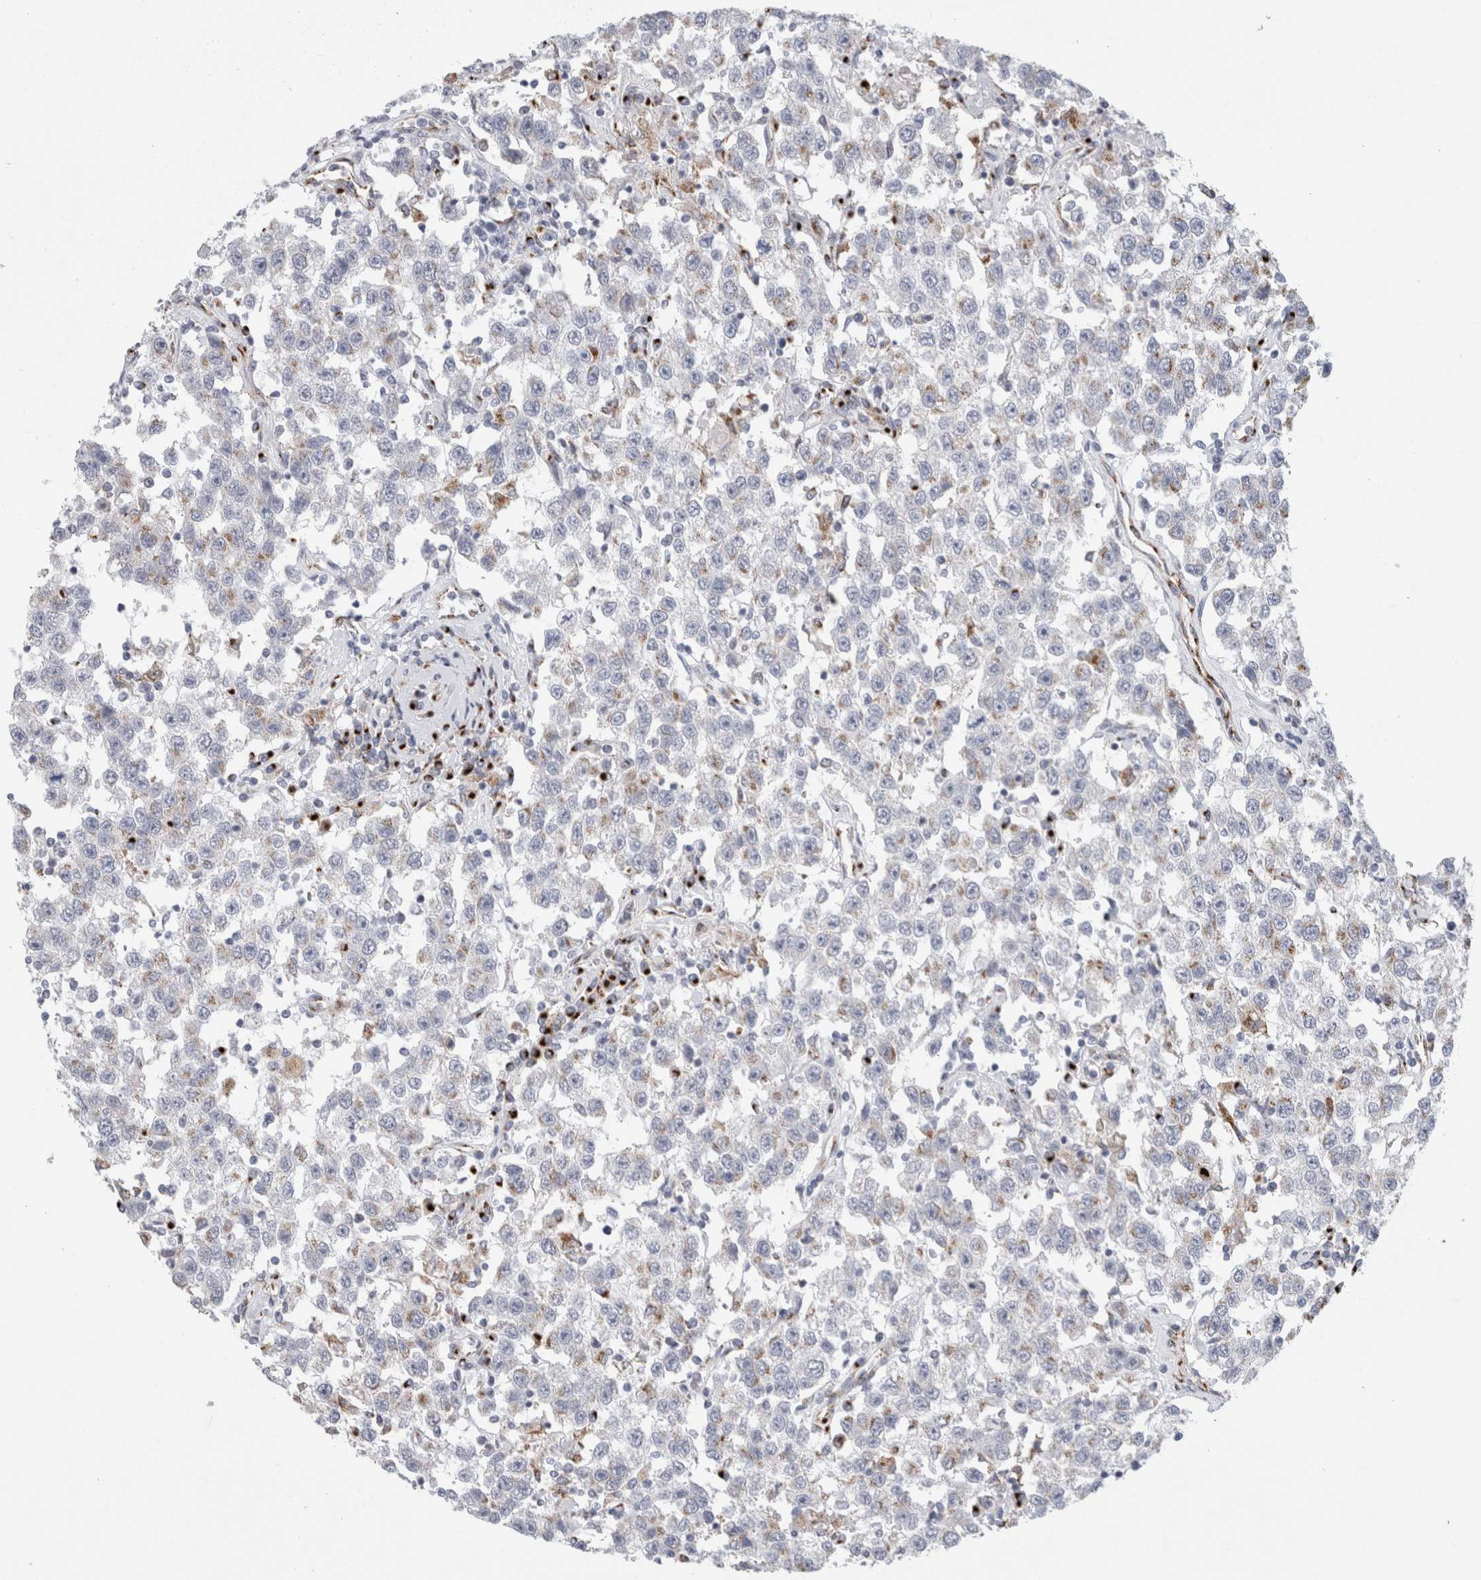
{"staining": {"intensity": "weak", "quantity": "<25%", "location": "cytoplasmic/membranous"}, "tissue": "testis cancer", "cell_type": "Tumor cells", "image_type": "cancer", "snomed": [{"axis": "morphology", "description": "Seminoma, NOS"}, {"axis": "topography", "description": "Testis"}], "caption": "The histopathology image shows no significant positivity in tumor cells of testis seminoma.", "gene": "MCFD2", "patient": {"sex": "male", "age": 41}}